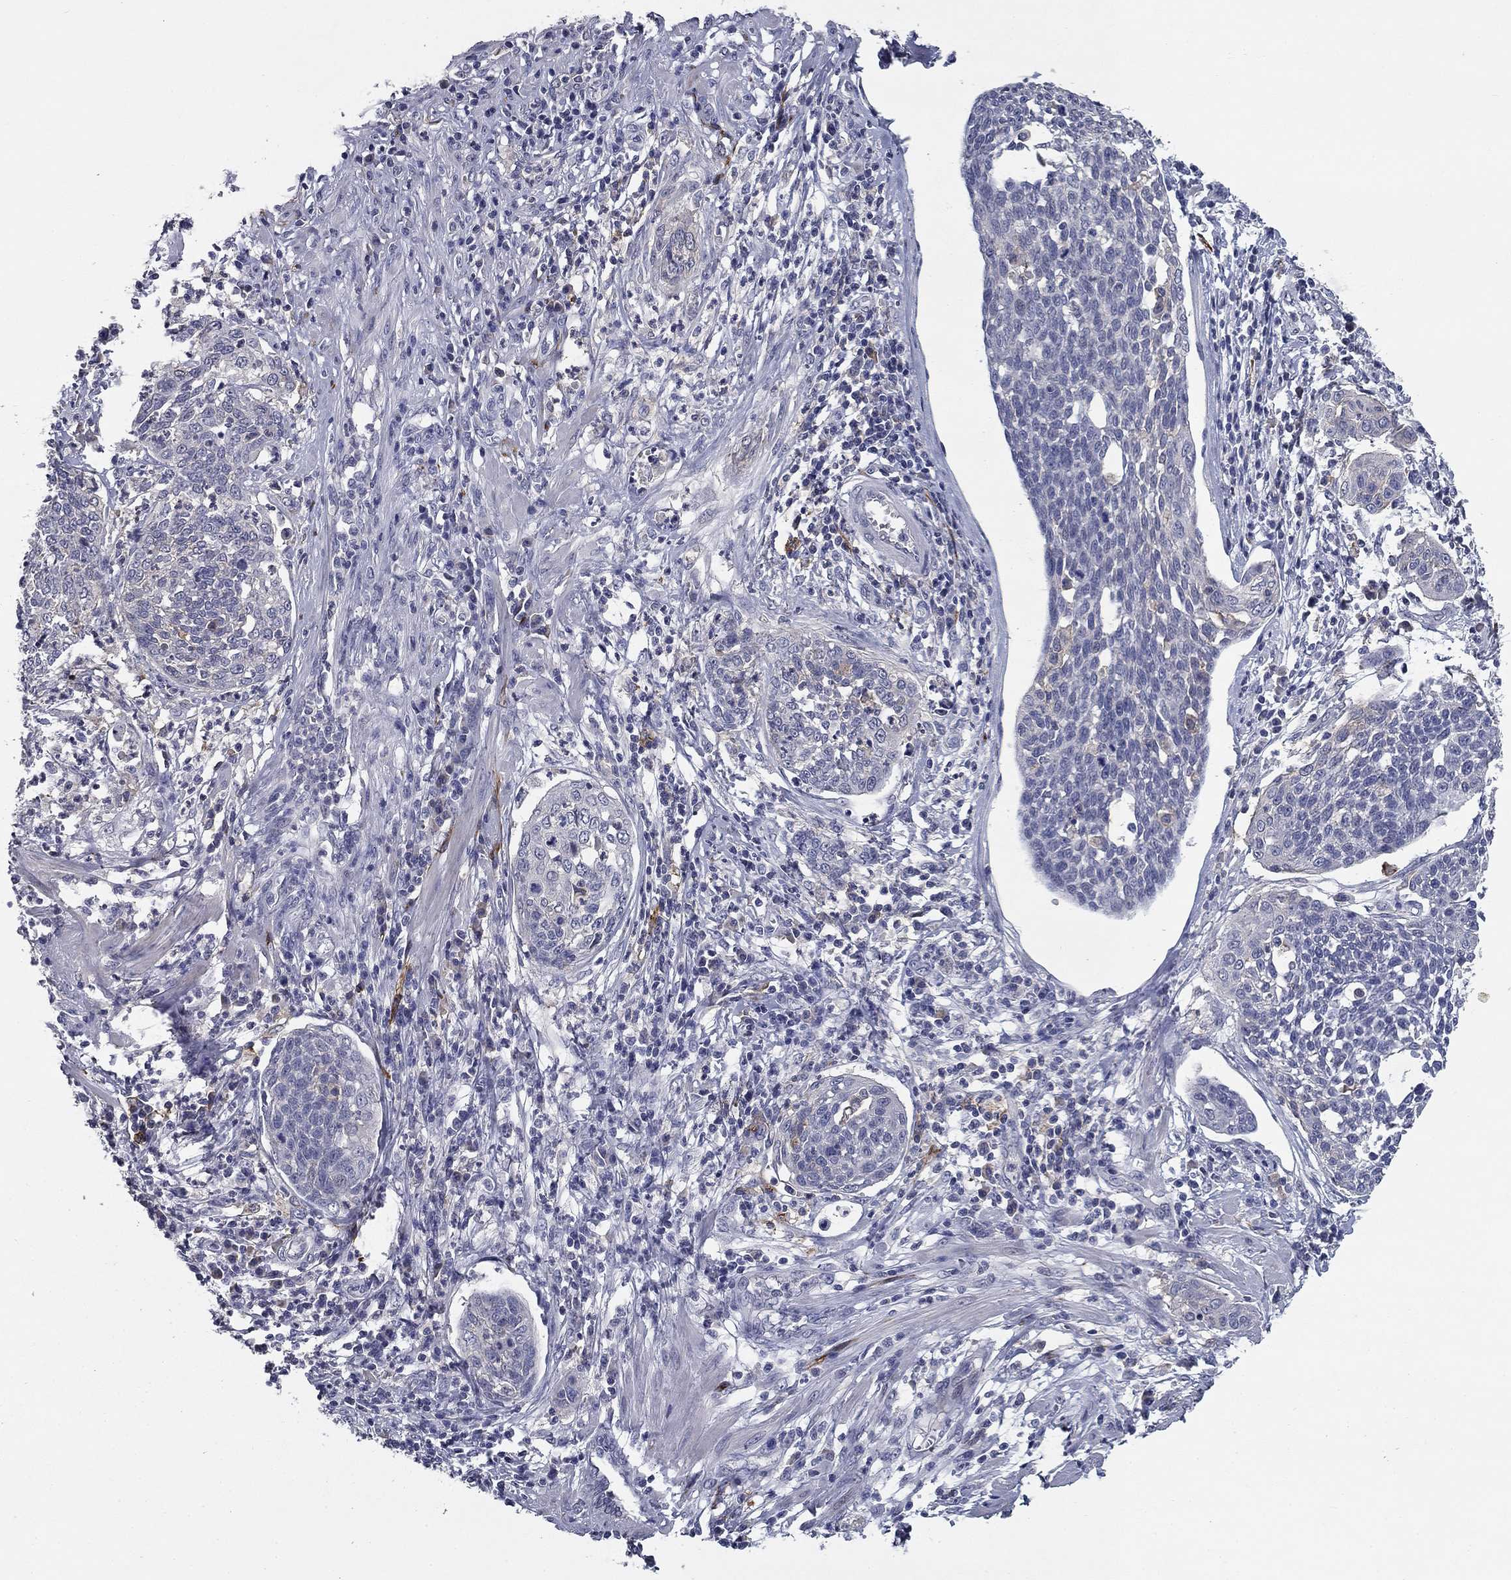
{"staining": {"intensity": "negative", "quantity": "none", "location": "none"}, "tissue": "cervical cancer", "cell_type": "Tumor cells", "image_type": "cancer", "snomed": [{"axis": "morphology", "description": "Squamous cell carcinoma, NOS"}, {"axis": "topography", "description": "Cervix"}], "caption": "Human squamous cell carcinoma (cervical) stained for a protein using IHC reveals no staining in tumor cells.", "gene": "CD274", "patient": {"sex": "female", "age": 34}}